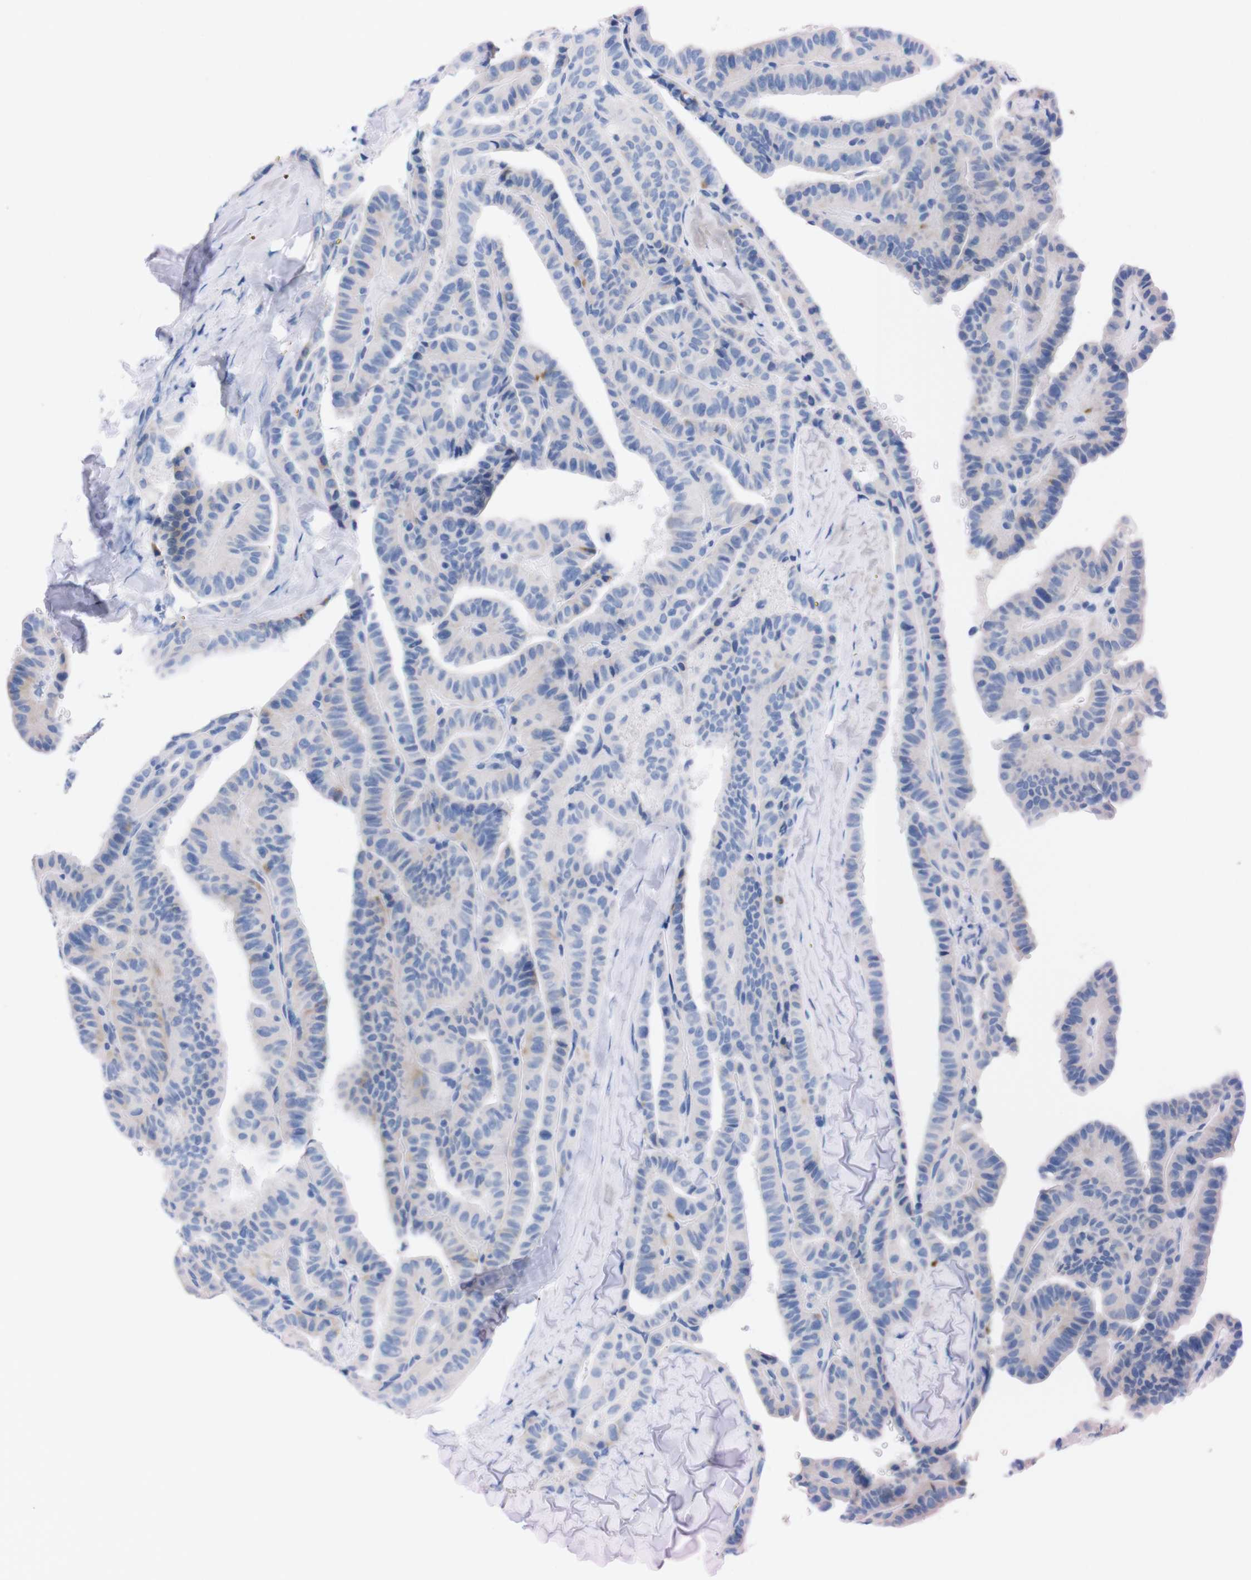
{"staining": {"intensity": "negative", "quantity": "none", "location": "none"}, "tissue": "thyroid cancer", "cell_type": "Tumor cells", "image_type": "cancer", "snomed": [{"axis": "morphology", "description": "Papillary adenocarcinoma, NOS"}, {"axis": "topography", "description": "Thyroid gland"}], "caption": "Immunohistochemistry (IHC) histopathology image of human thyroid papillary adenocarcinoma stained for a protein (brown), which displays no expression in tumor cells.", "gene": "TMEM243", "patient": {"sex": "male", "age": 77}}